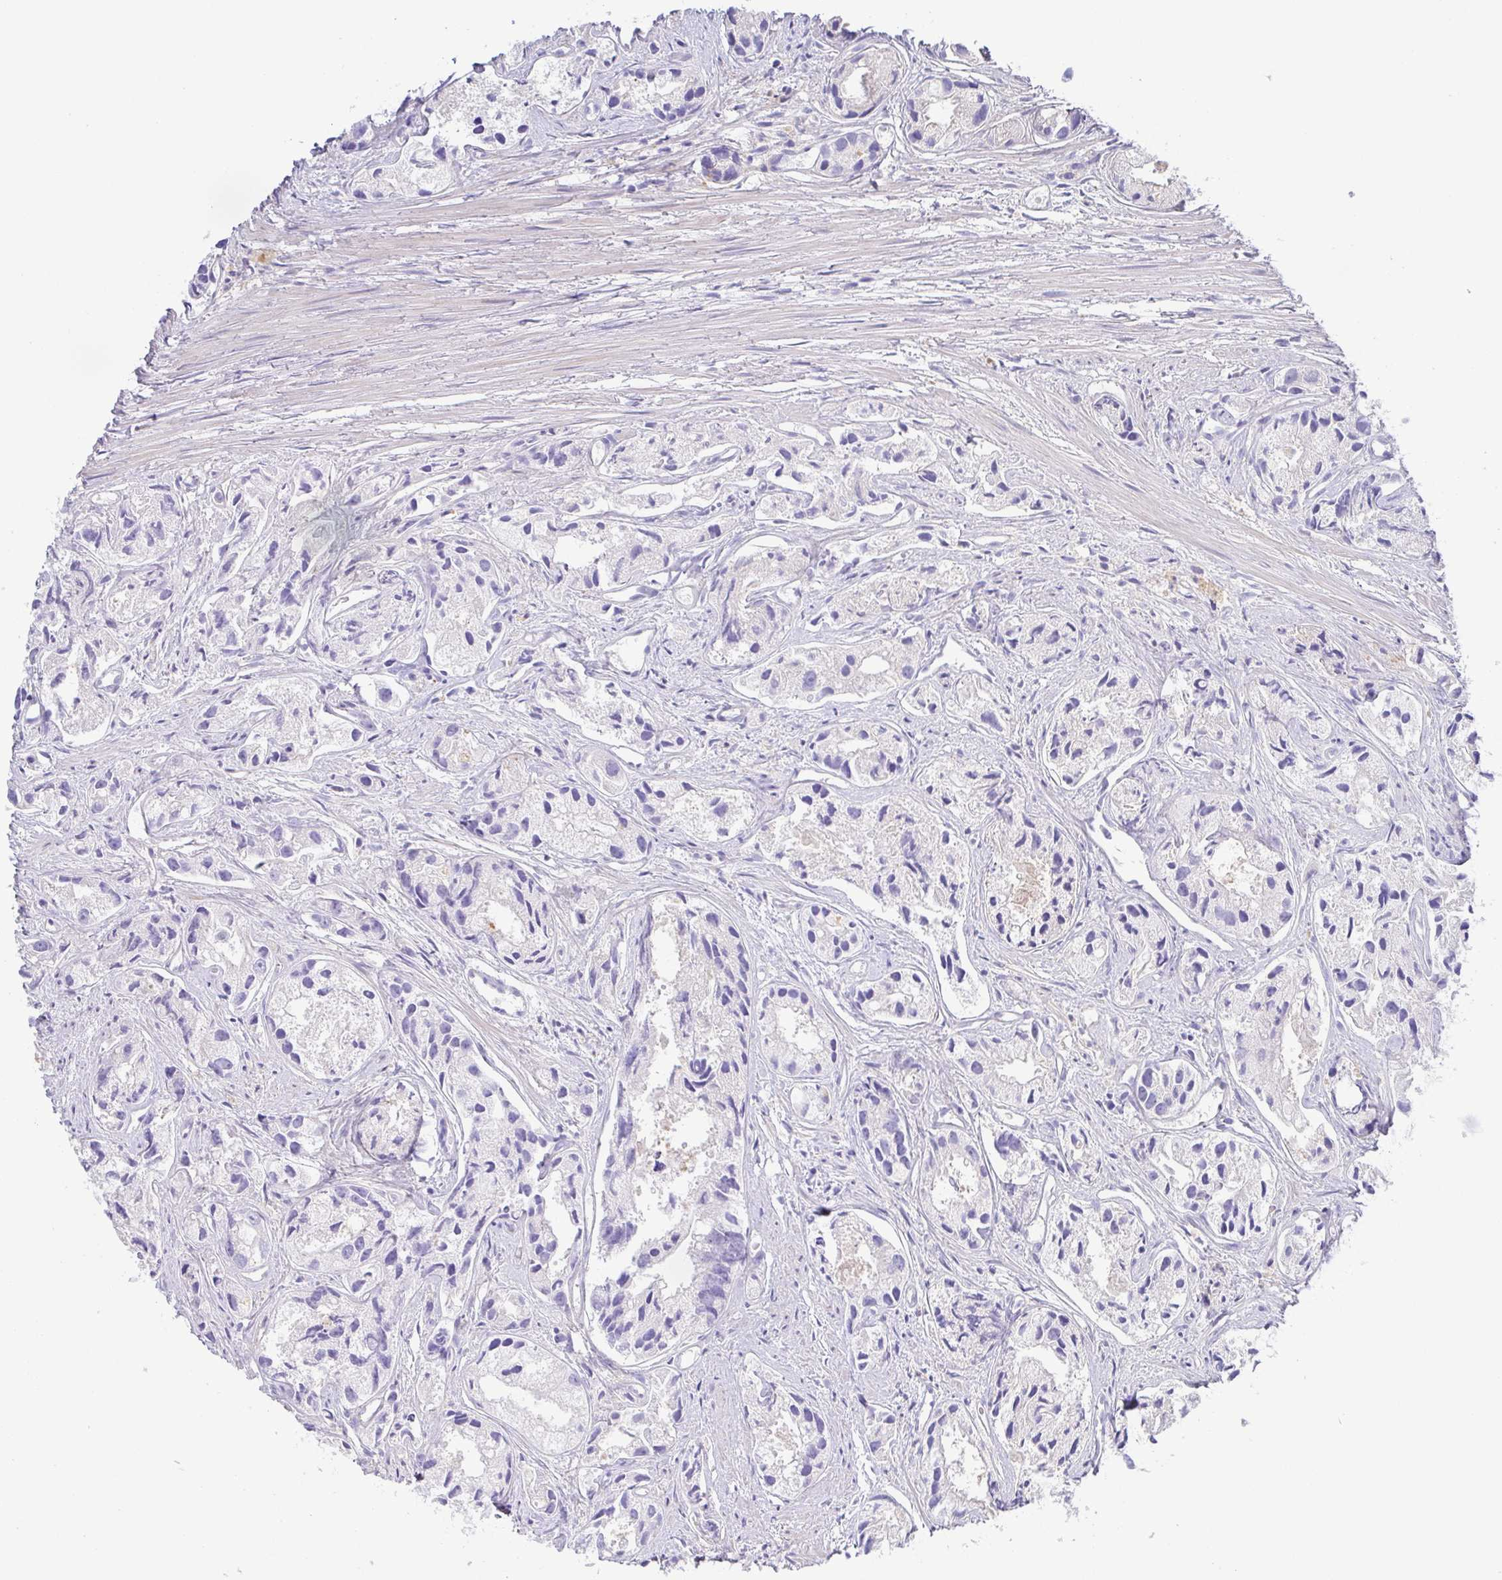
{"staining": {"intensity": "negative", "quantity": "none", "location": "none"}, "tissue": "prostate cancer", "cell_type": "Tumor cells", "image_type": "cancer", "snomed": [{"axis": "morphology", "description": "Adenocarcinoma, High grade"}, {"axis": "topography", "description": "Prostate"}], "caption": "Protein analysis of prostate cancer (adenocarcinoma (high-grade)) reveals no significant expression in tumor cells.", "gene": "PKDREJ", "patient": {"sex": "male", "age": 84}}